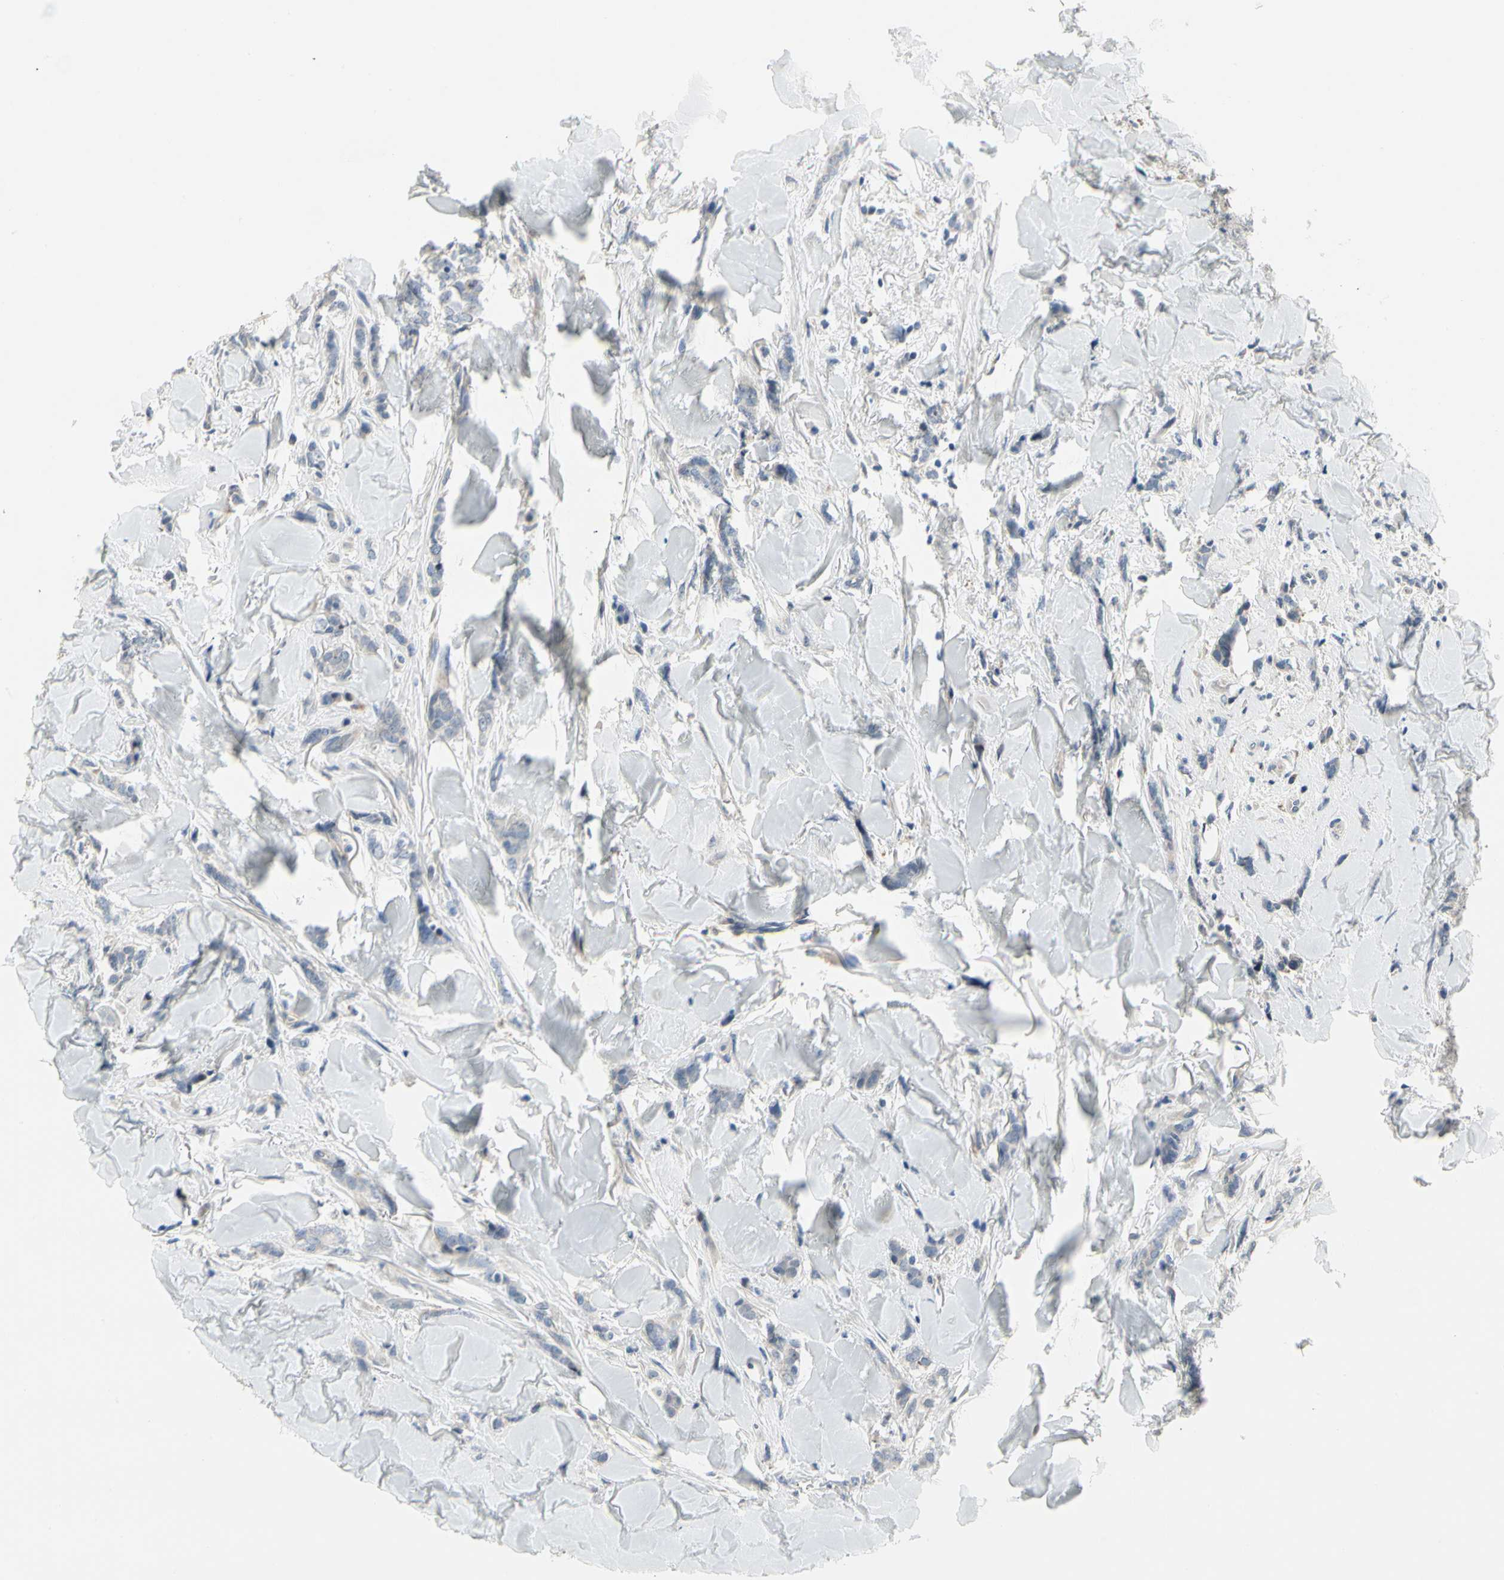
{"staining": {"intensity": "negative", "quantity": "none", "location": "none"}, "tissue": "breast cancer", "cell_type": "Tumor cells", "image_type": "cancer", "snomed": [{"axis": "morphology", "description": "Lobular carcinoma"}, {"axis": "topography", "description": "Skin"}, {"axis": "topography", "description": "Breast"}], "caption": "The photomicrograph demonstrates no significant expression in tumor cells of breast lobular carcinoma.", "gene": "NFASC", "patient": {"sex": "female", "age": 46}}